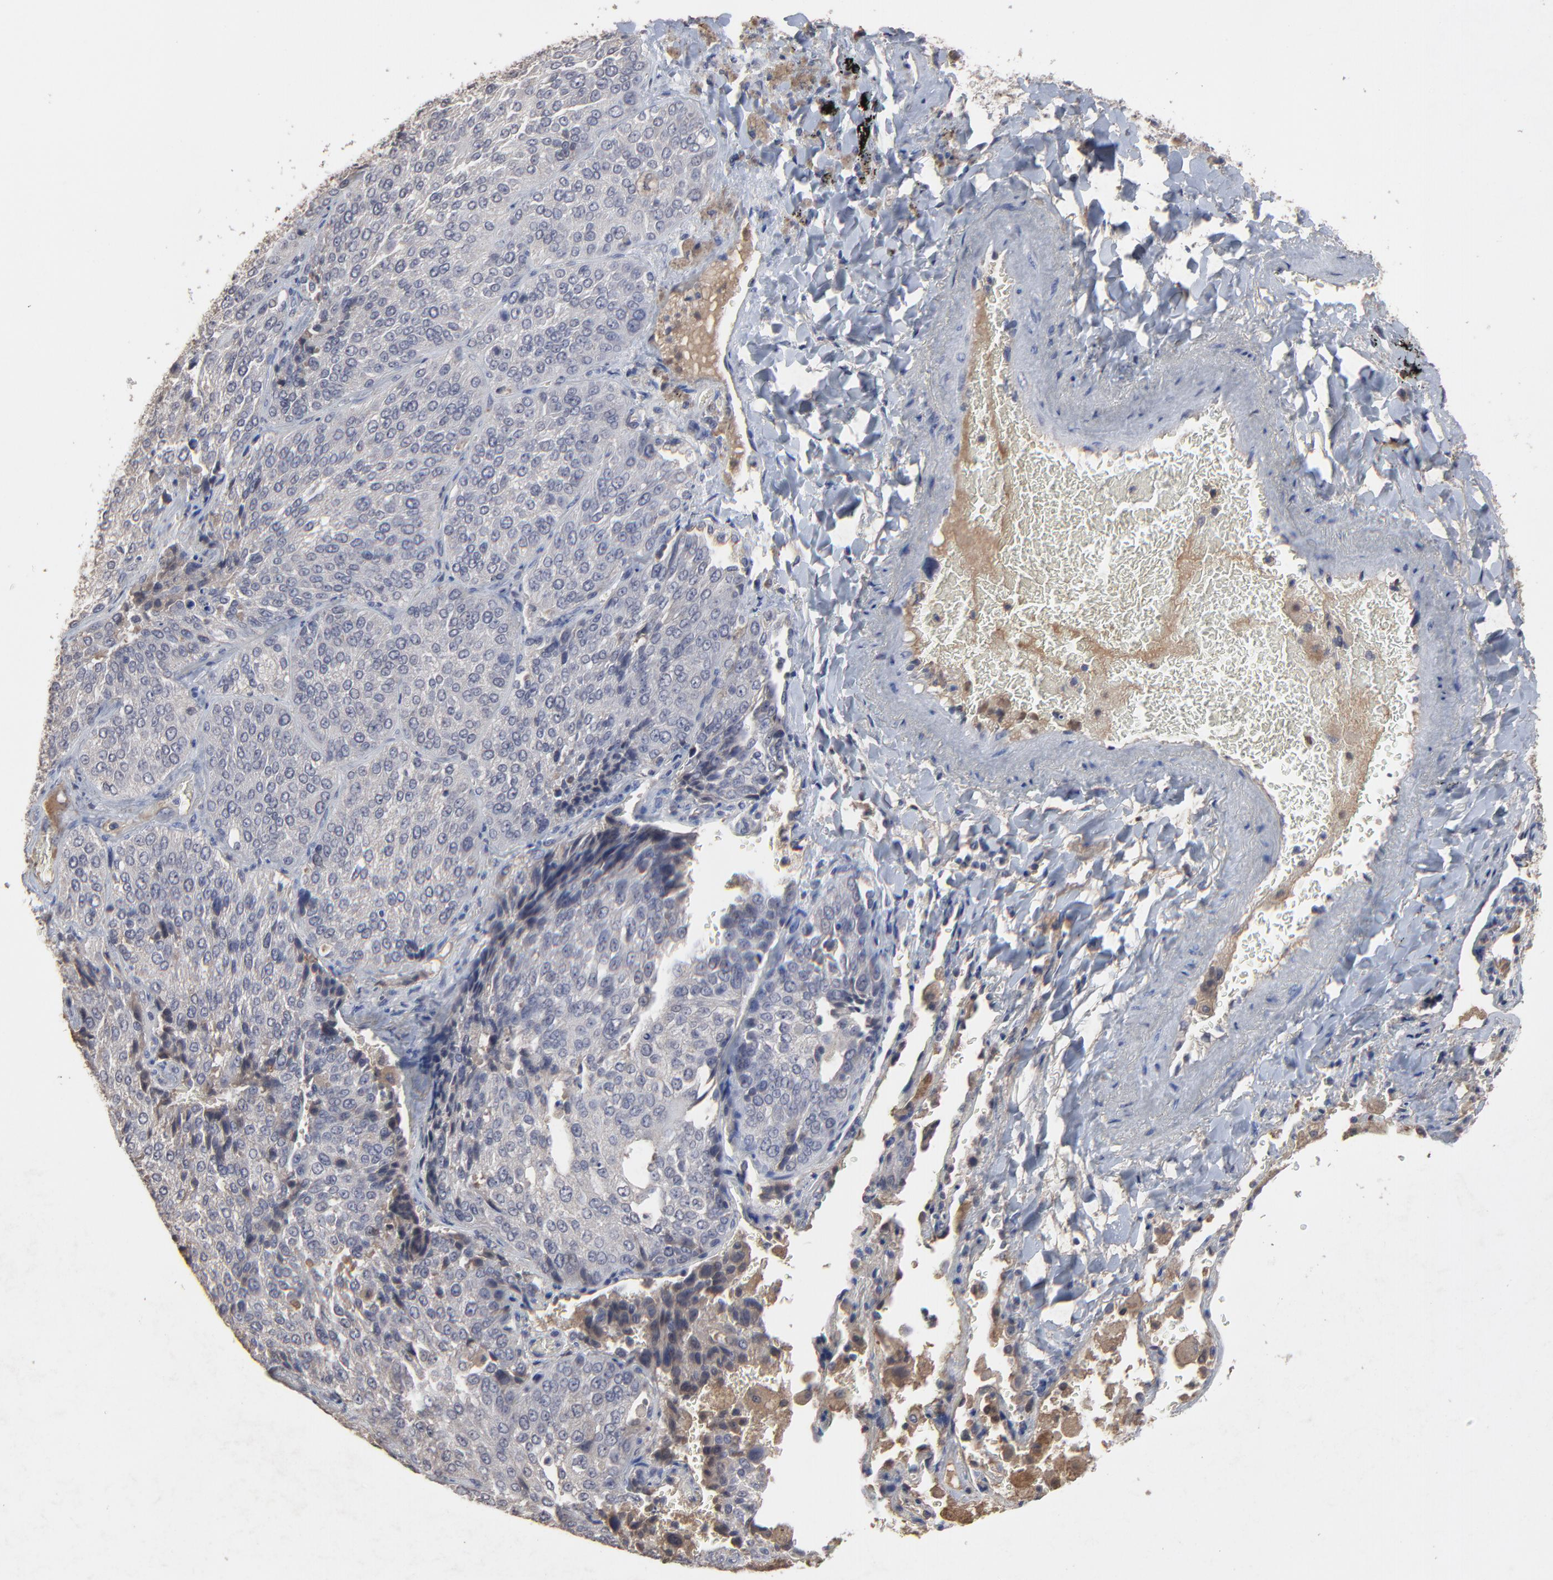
{"staining": {"intensity": "negative", "quantity": "none", "location": "none"}, "tissue": "lung cancer", "cell_type": "Tumor cells", "image_type": "cancer", "snomed": [{"axis": "morphology", "description": "Squamous cell carcinoma, NOS"}, {"axis": "topography", "description": "Lung"}], "caption": "A histopathology image of human lung squamous cell carcinoma is negative for staining in tumor cells.", "gene": "VPREB3", "patient": {"sex": "male", "age": 54}}